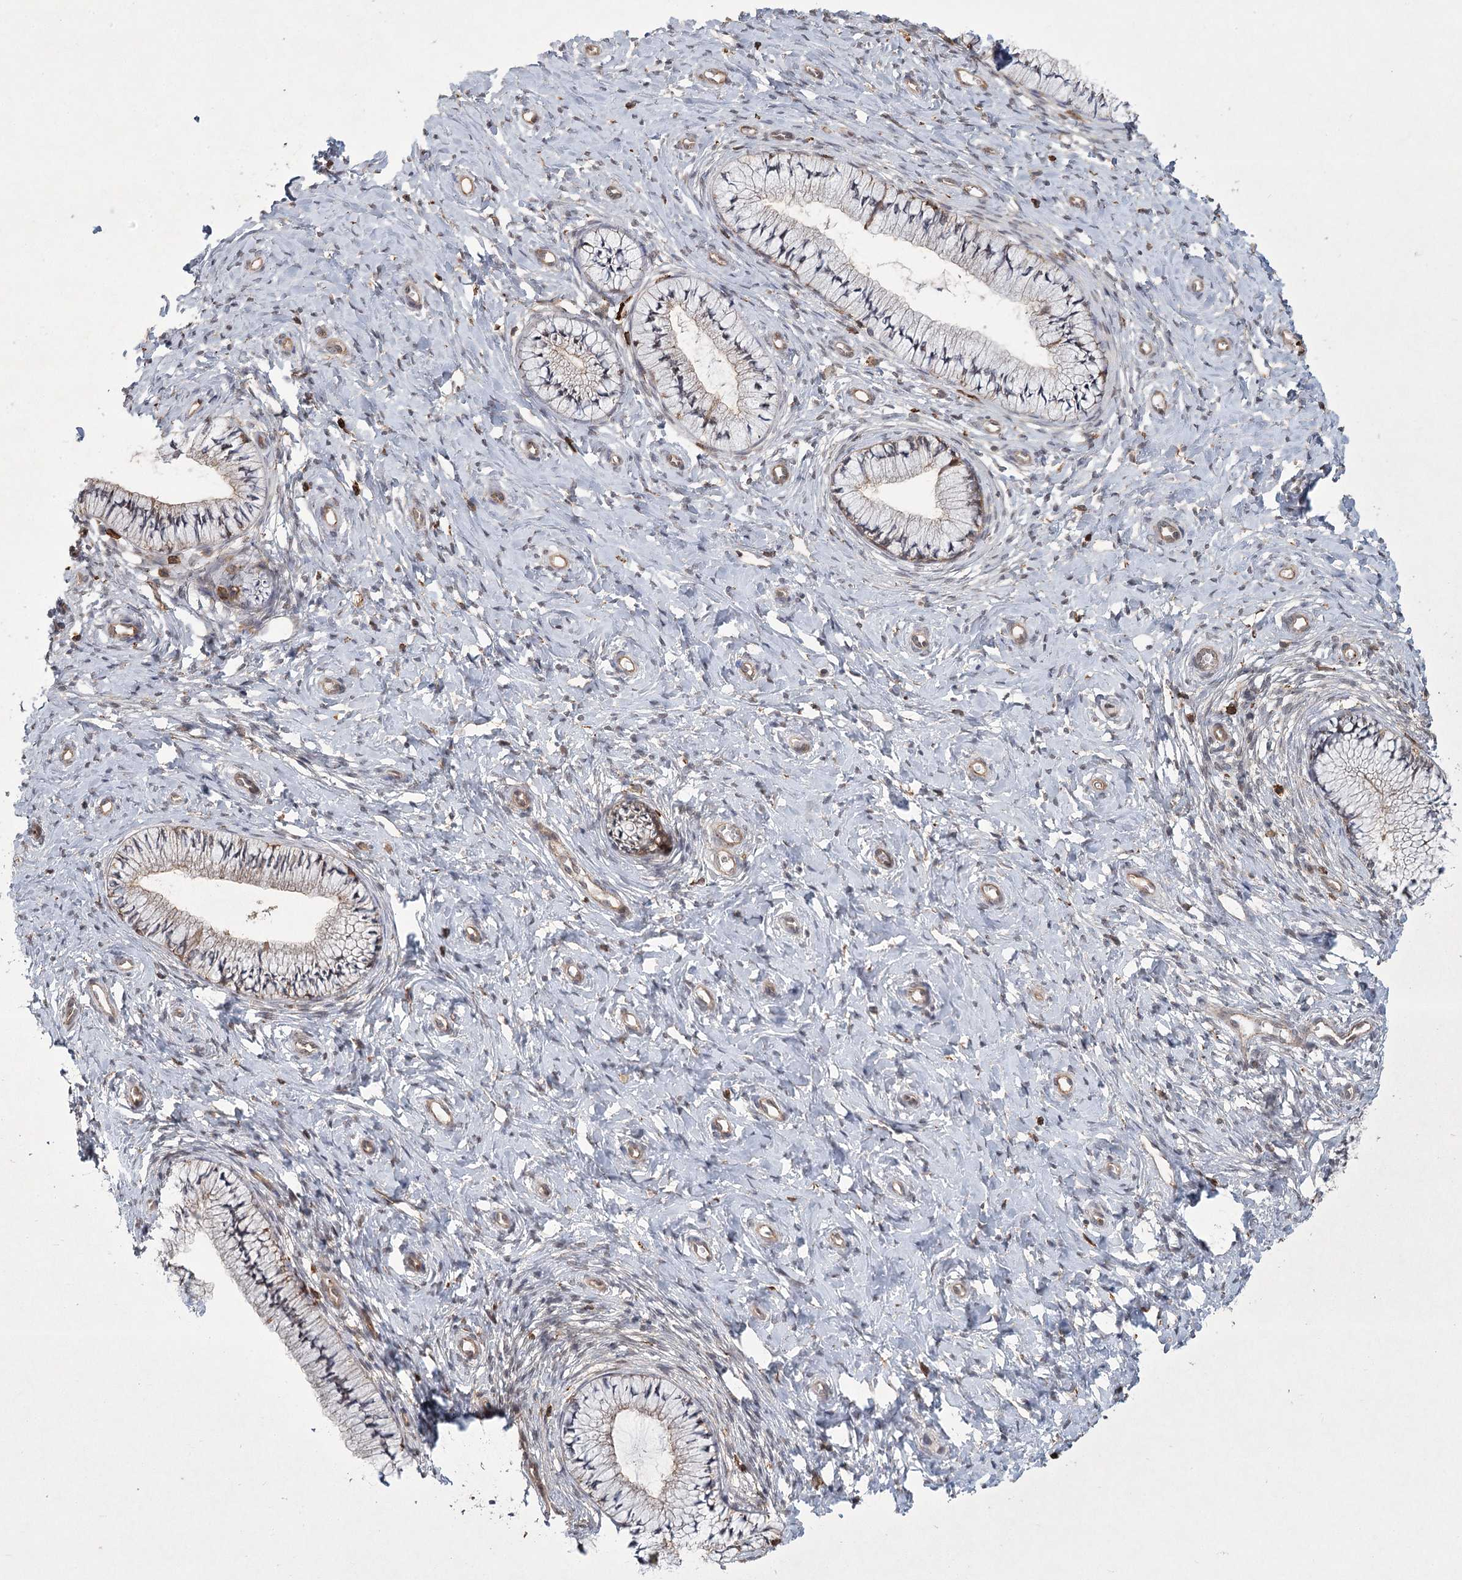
{"staining": {"intensity": "moderate", "quantity": "<25%", "location": "cytoplasmic/membranous"}, "tissue": "cervix", "cell_type": "Glandular cells", "image_type": "normal", "snomed": [{"axis": "morphology", "description": "Normal tissue, NOS"}, {"axis": "topography", "description": "Cervix"}], "caption": "Benign cervix was stained to show a protein in brown. There is low levels of moderate cytoplasmic/membranous staining in approximately <25% of glandular cells. Using DAB (brown) and hematoxylin (blue) stains, captured at high magnification using brightfield microscopy.", "gene": "MEPE", "patient": {"sex": "female", "age": 36}}